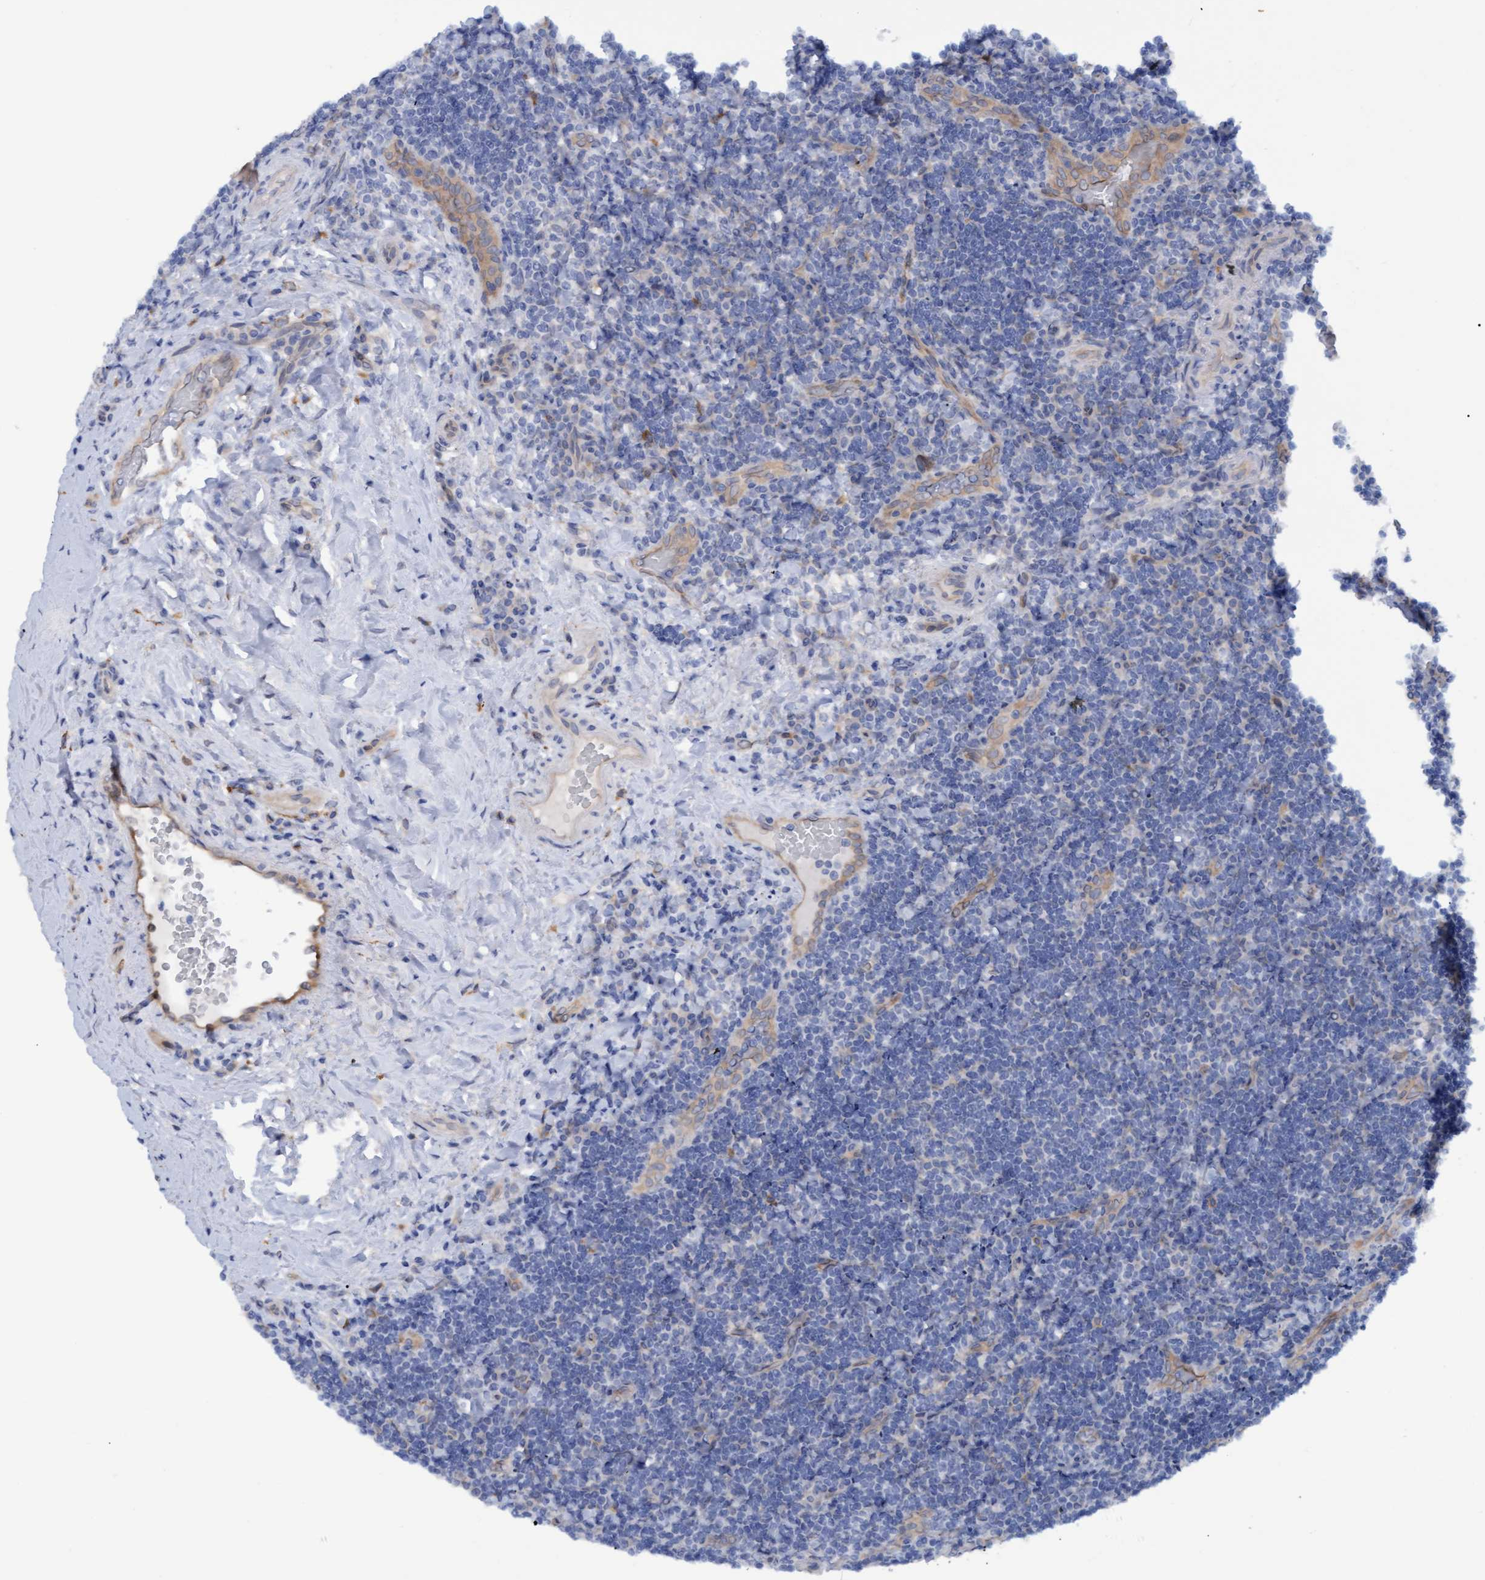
{"staining": {"intensity": "negative", "quantity": "none", "location": "none"}, "tissue": "lymphoma", "cell_type": "Tumor cells", "image_type": "cancer", "snomed": [{"axis": "morphology", "description": "Malignant lymphoma, non-Hodgkin's type, High grade"}, {"axis": "topography", "description": "Tonsil"}], "caption": "Immunohistochemistry of human lymphoma shows no positivity in tumor cells.", "gene": "STXBP1", "patient": {"sex": "female", "age": 36}}